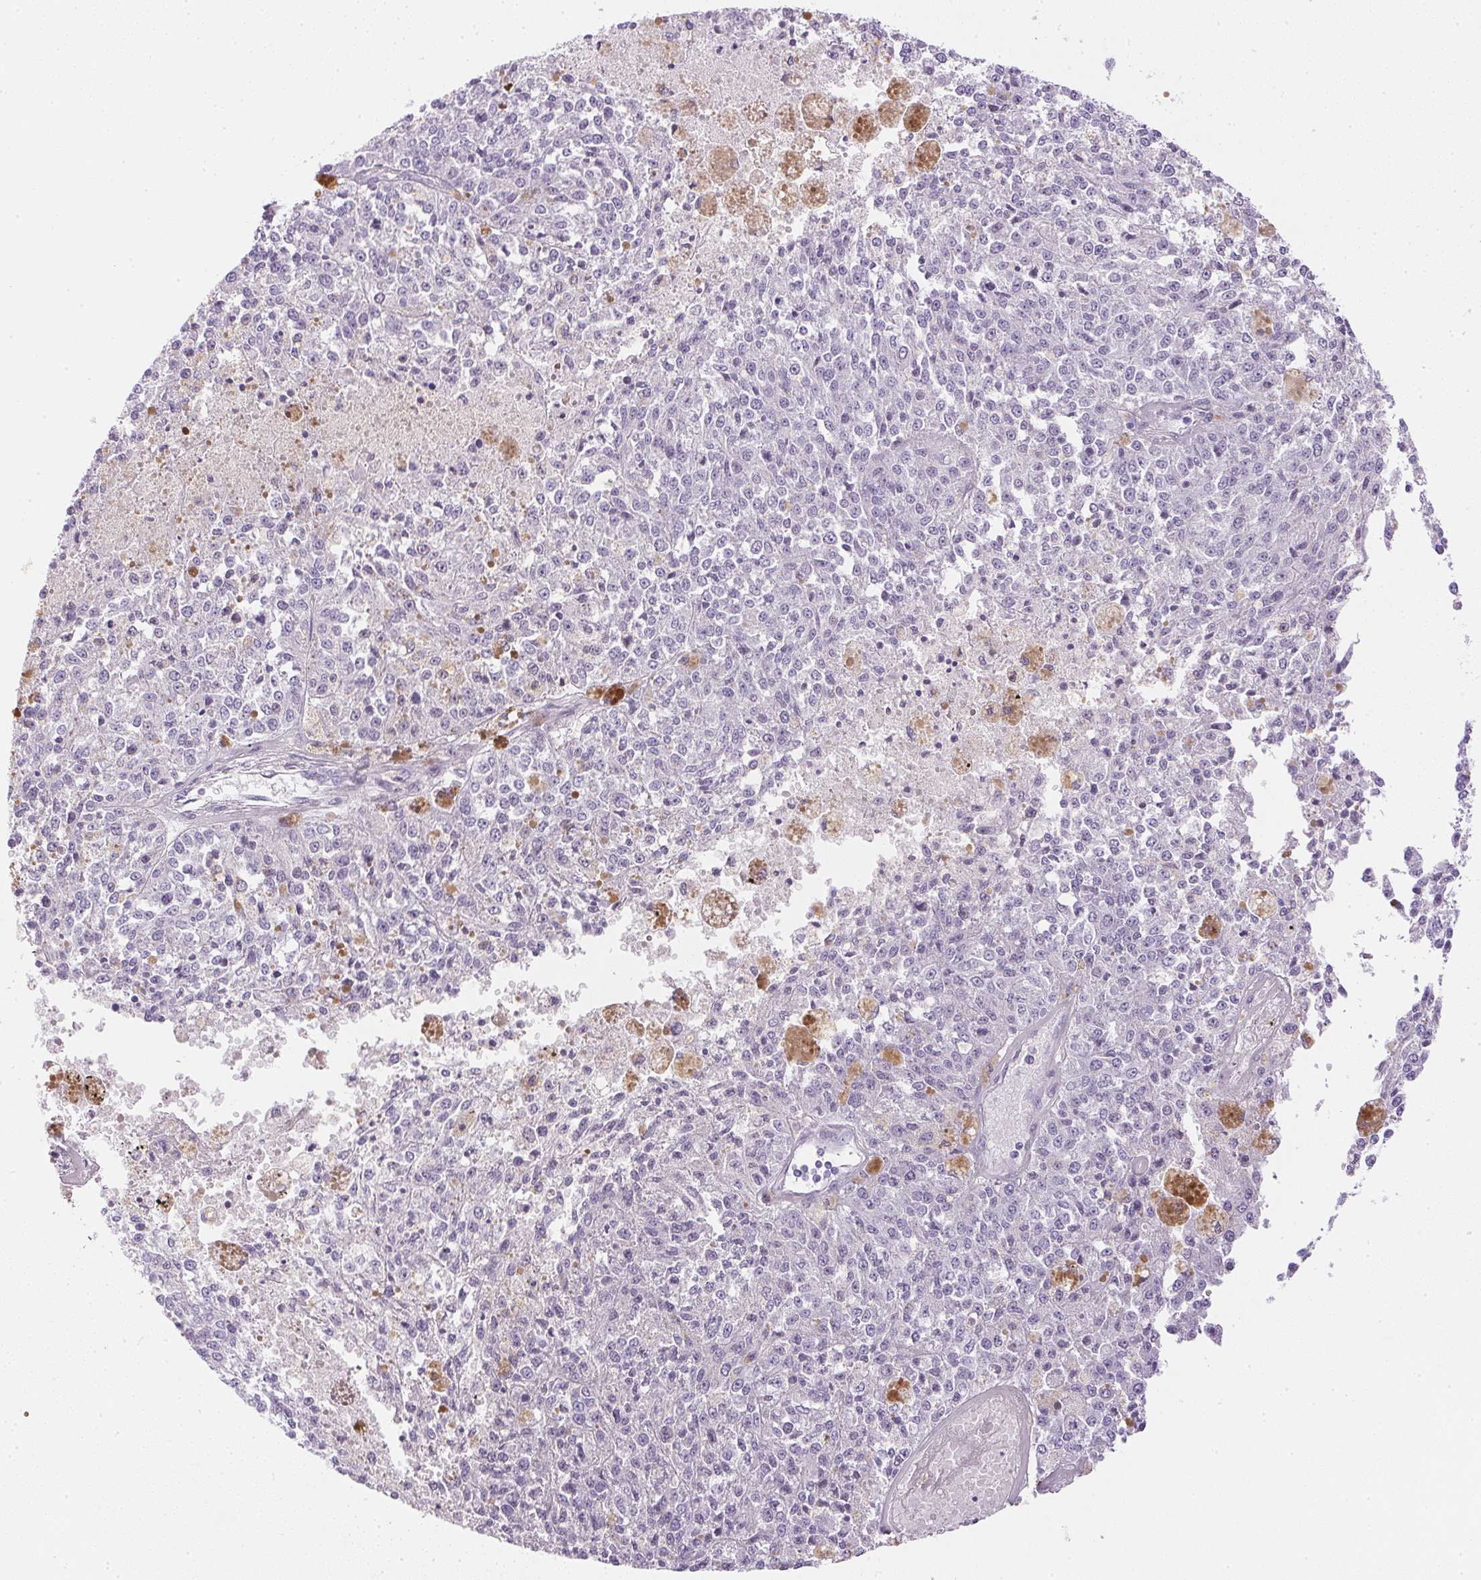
{"staining": {"intensity": "negative", "quantity": "none", "location": "none"}, "tissue": "melanoma", "cell_type": "Tumor cells", "image_type": "cancer", "snomed": [{"axis": "morphology", "description": "Malignant melanoma, Metastatic site"}, {"axis": "topography", "description": "Lymph node"}], "caption": "Micrograph shows no protein expression in tumor cells of melanoma tissue. (DAB IHC, high magnification).", "gene": "CTRL", "patient": {"sex": "female", "age": 64}}